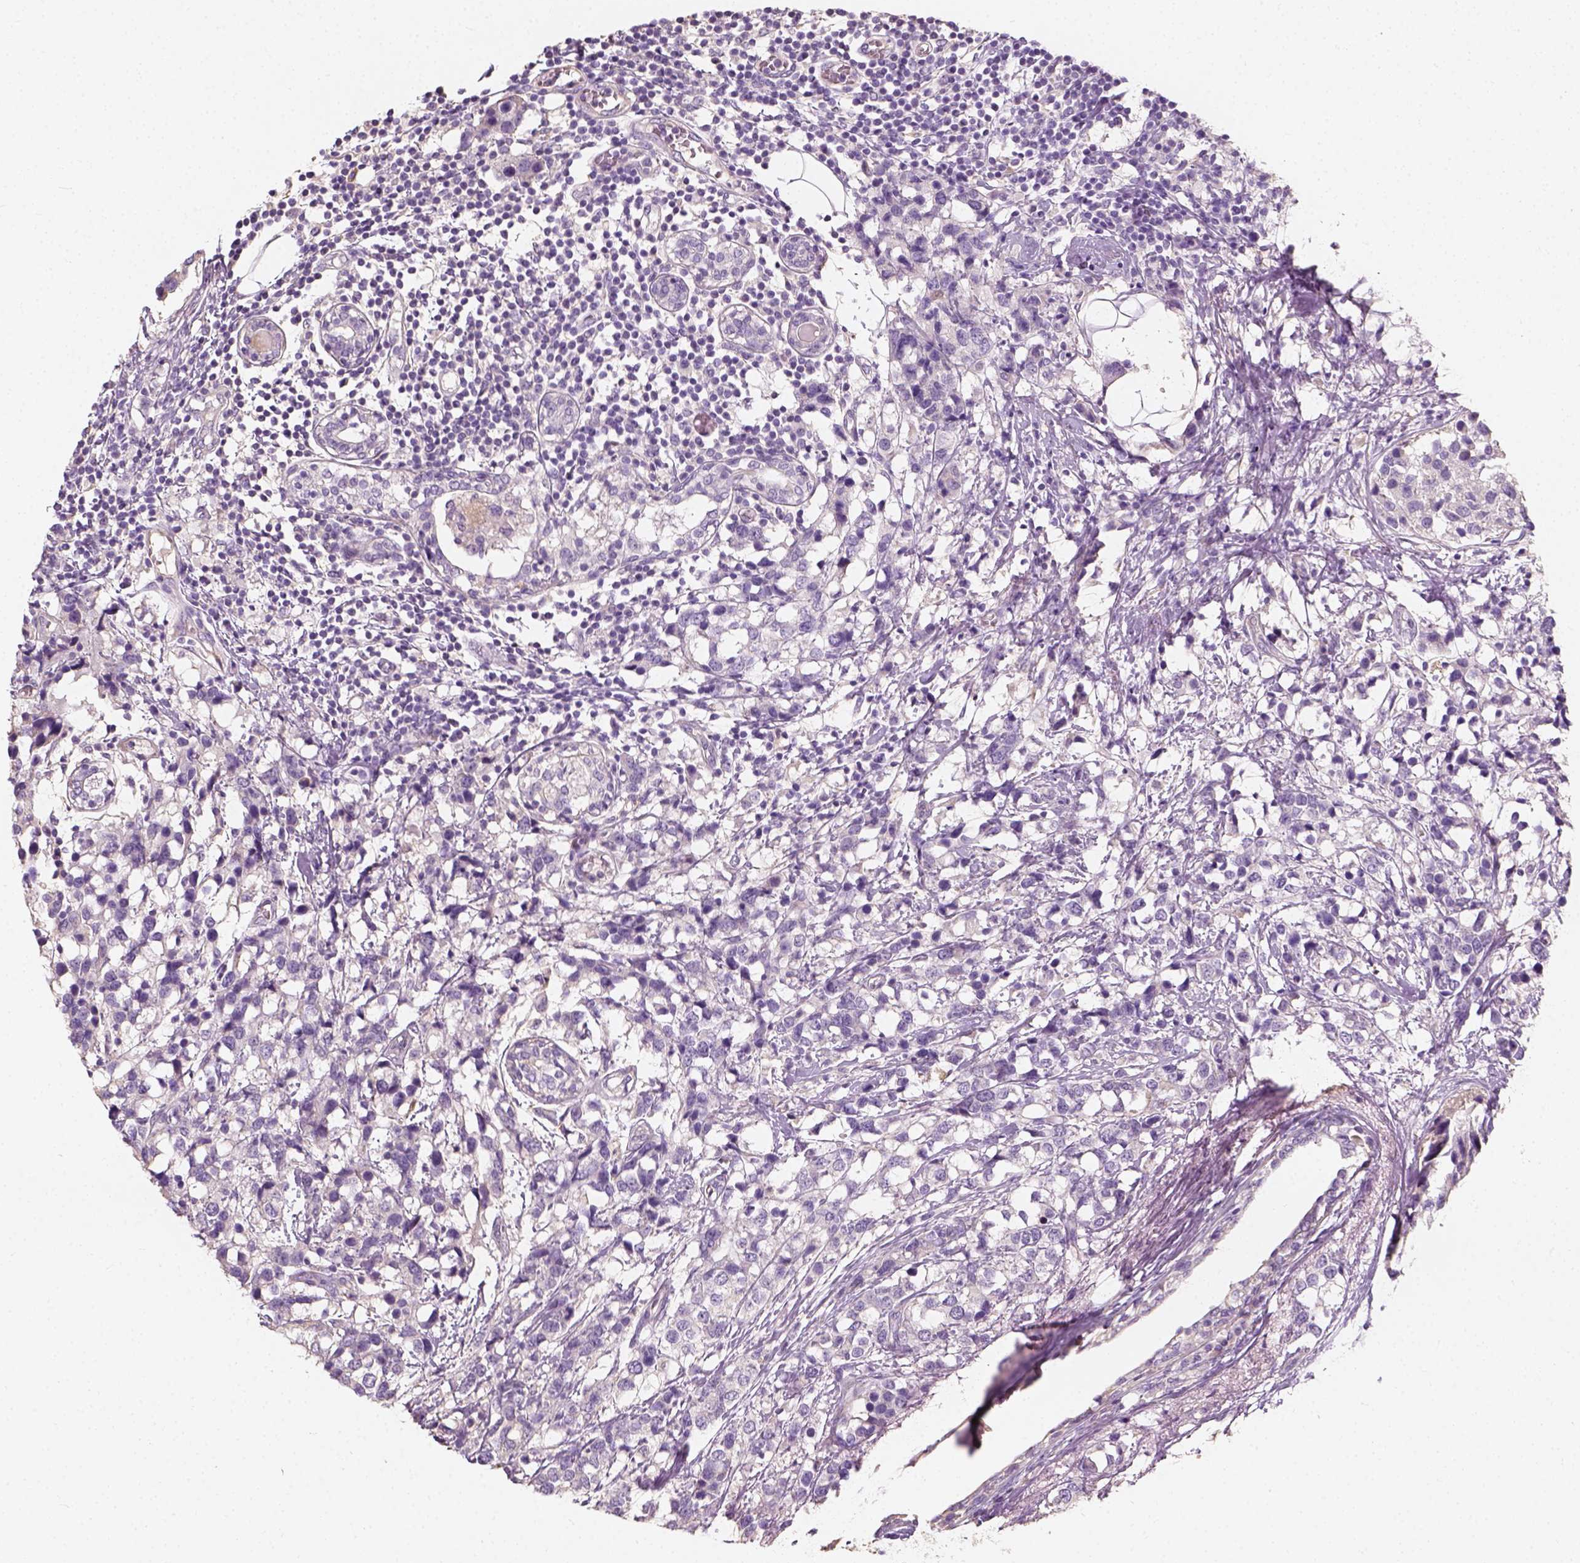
{"staining": {"intensity": "negative", "quantity": "none", "location": "none"}, "tissue": "breast cancer", "cell_type": "Tumor cells", "image_type": "cancer", "snomed": [{"axis": "morphology", "description": "Lobular carcinoma"}, {"axis": "topography", "description": "Breast"}], "caption": "Tumor cells show no significant expression in lobular carcinoma (breast). (DAB (3,3'-diaminobenzidine) IHC with hematoxylin counter stain).", "gene": "DHCR24", "patient": {"sex": "female", "age": 59}}